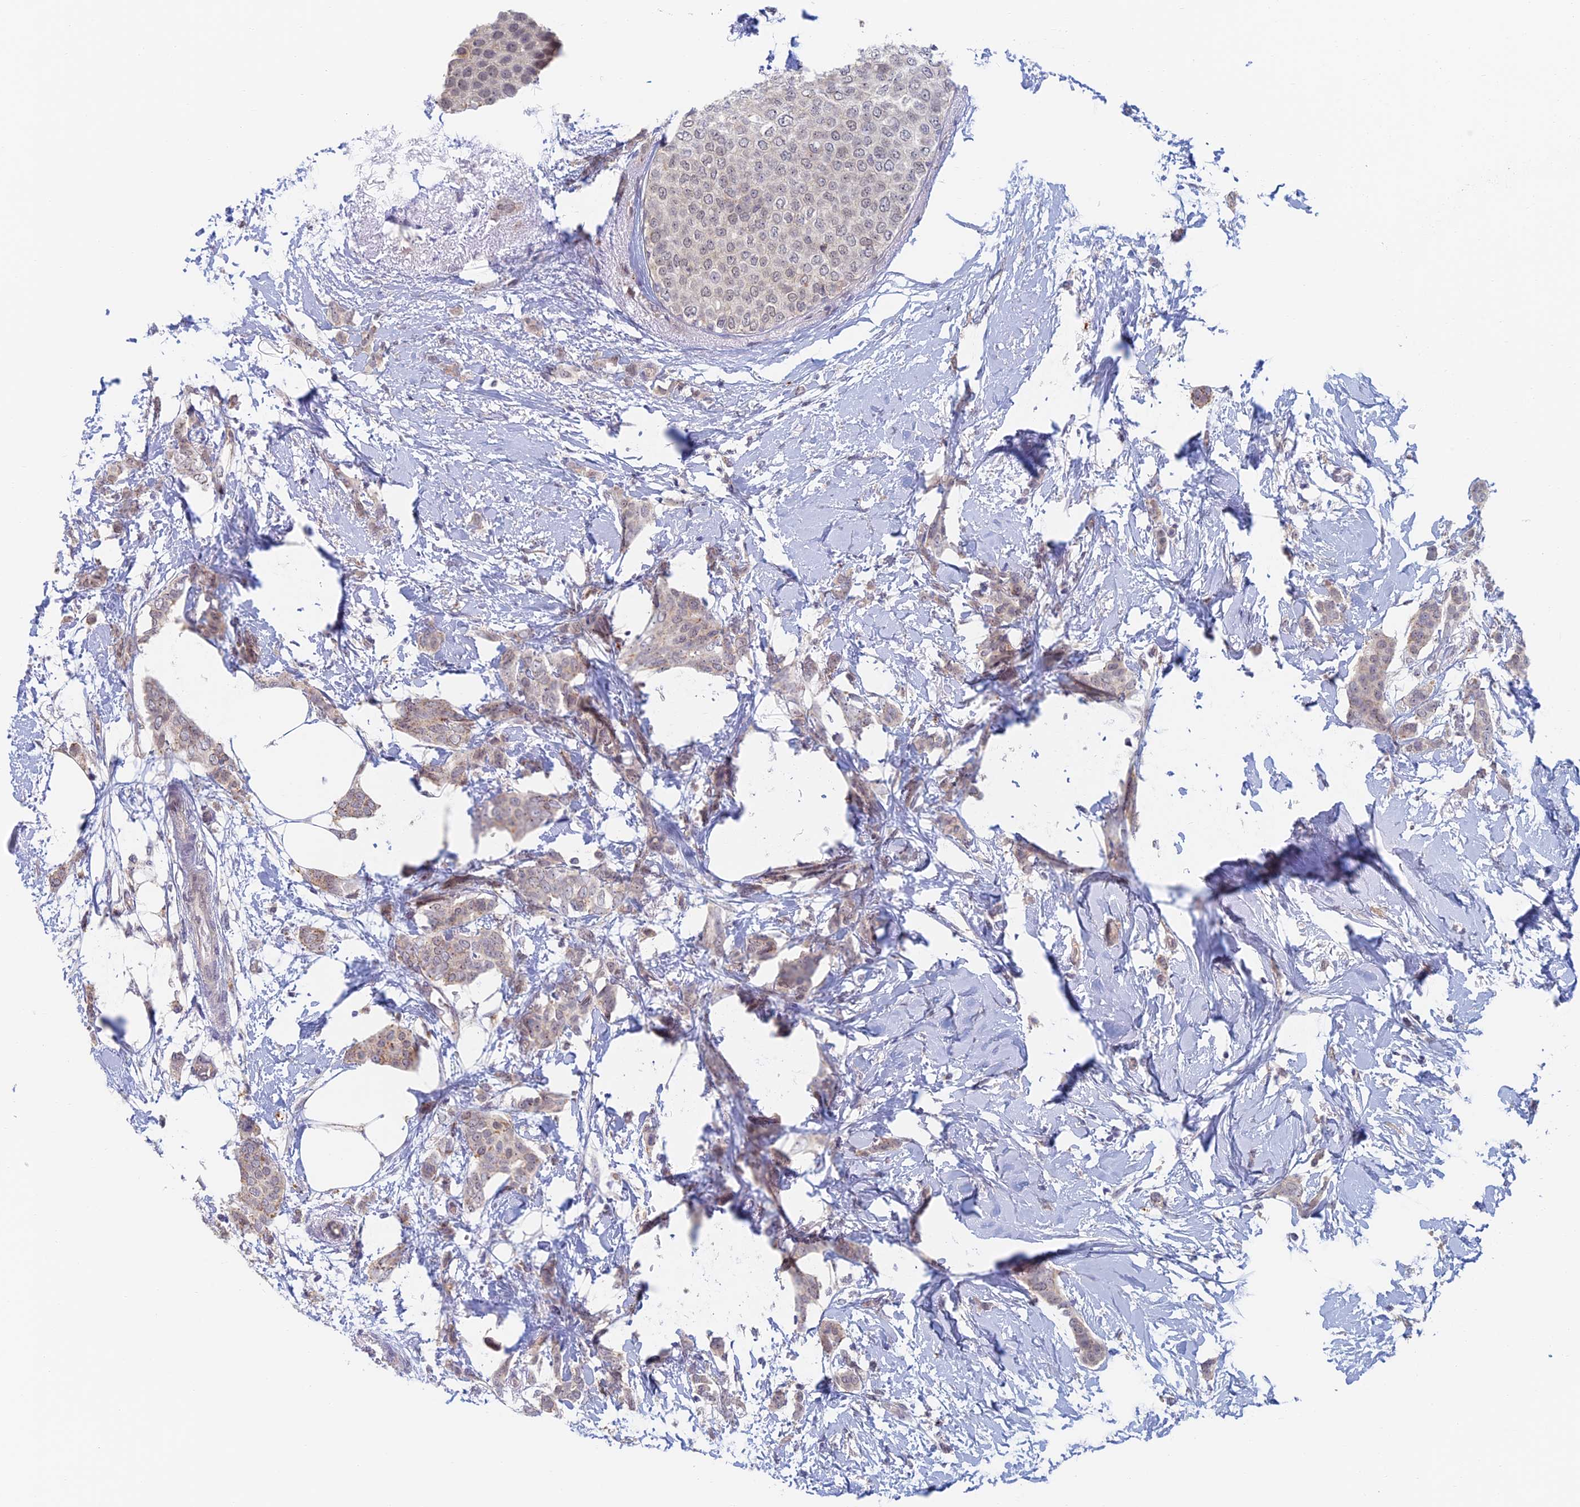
{"staining": {"intensity": "weak", "quantity": "25%-75%", "location": "cytoplasmic/membranous,nuclear"}, "tissue": "breast cancer", "cell_type": "Tumor cells", "image_type": "cancer", "snomed": [{"axis": "morphology", "description": "Duct carcinoma"}, {"axis": "topography", "description": "Breast"}], "caption": "Infiltrating ductal carcinoma (breast) stained for a protein displays weak cytoplasmic/membranous and nuclear positivity in tumor cells.", "gene": "ZUP1", "patient": {"sex": "female", "age": 72}}